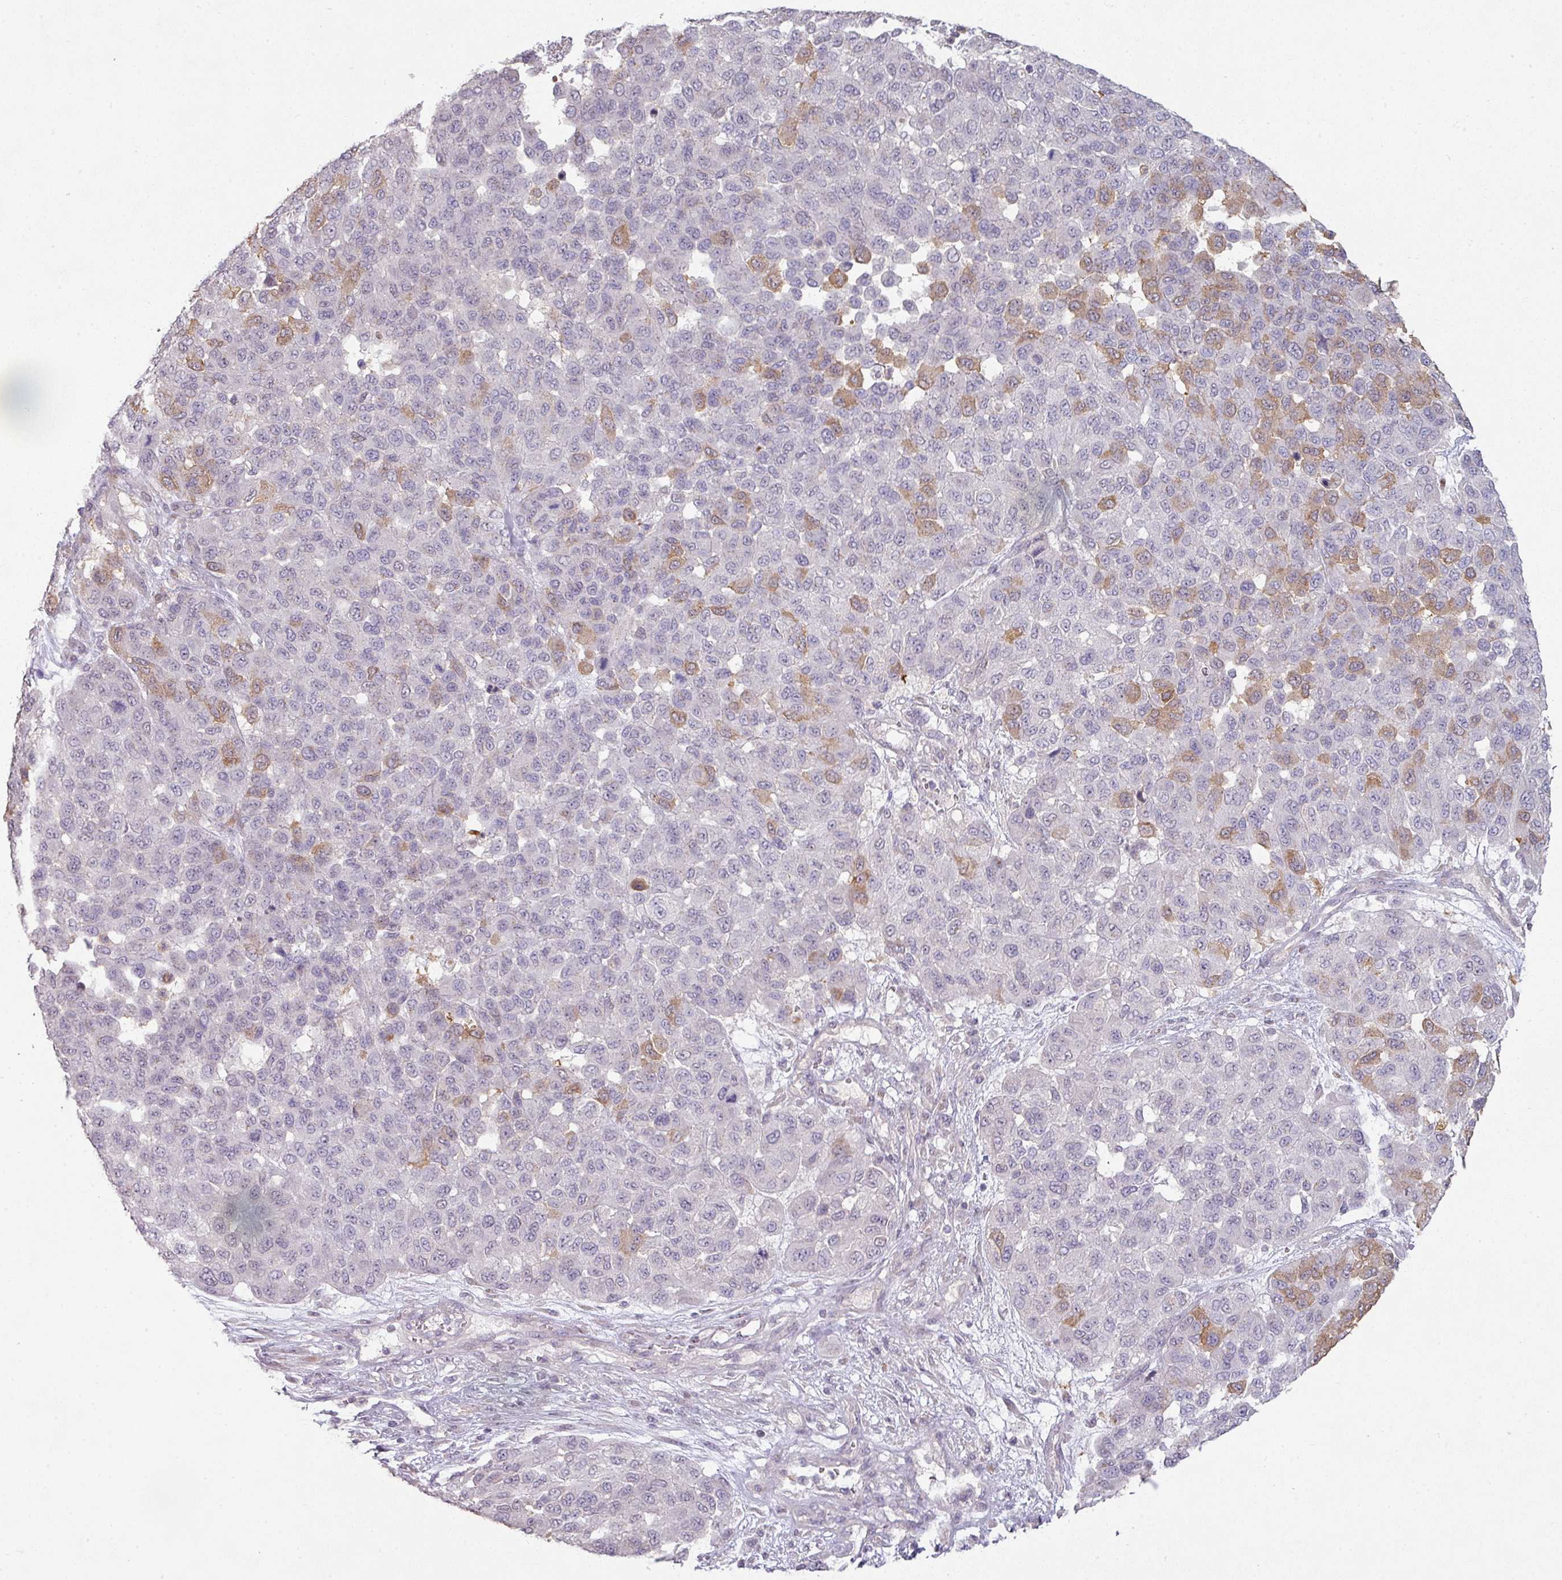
{"staining": {"intensity": "moderate", "quantity": "<25%", "location": "cytoplasmic/membranous"}, "tissue": "melanoma", "cell_type": "Tumor cells", "image_type": "cancer", "snomed": [{"axis": "morphology", "description": "Malignant melanoma, NOS"}, {"axis": "topography", "description": "Skin"}], "caption": "This image displays melanoma stained with immunohistochemistry (IHC) to label a protein in brown. The cytoplasmic/membranous of tumor cells show moderate positivity for the protein. Nuclei are counter-stained blue.", "gene": "MAGEC3", "patient": {"sex": "male", "age": 62}}